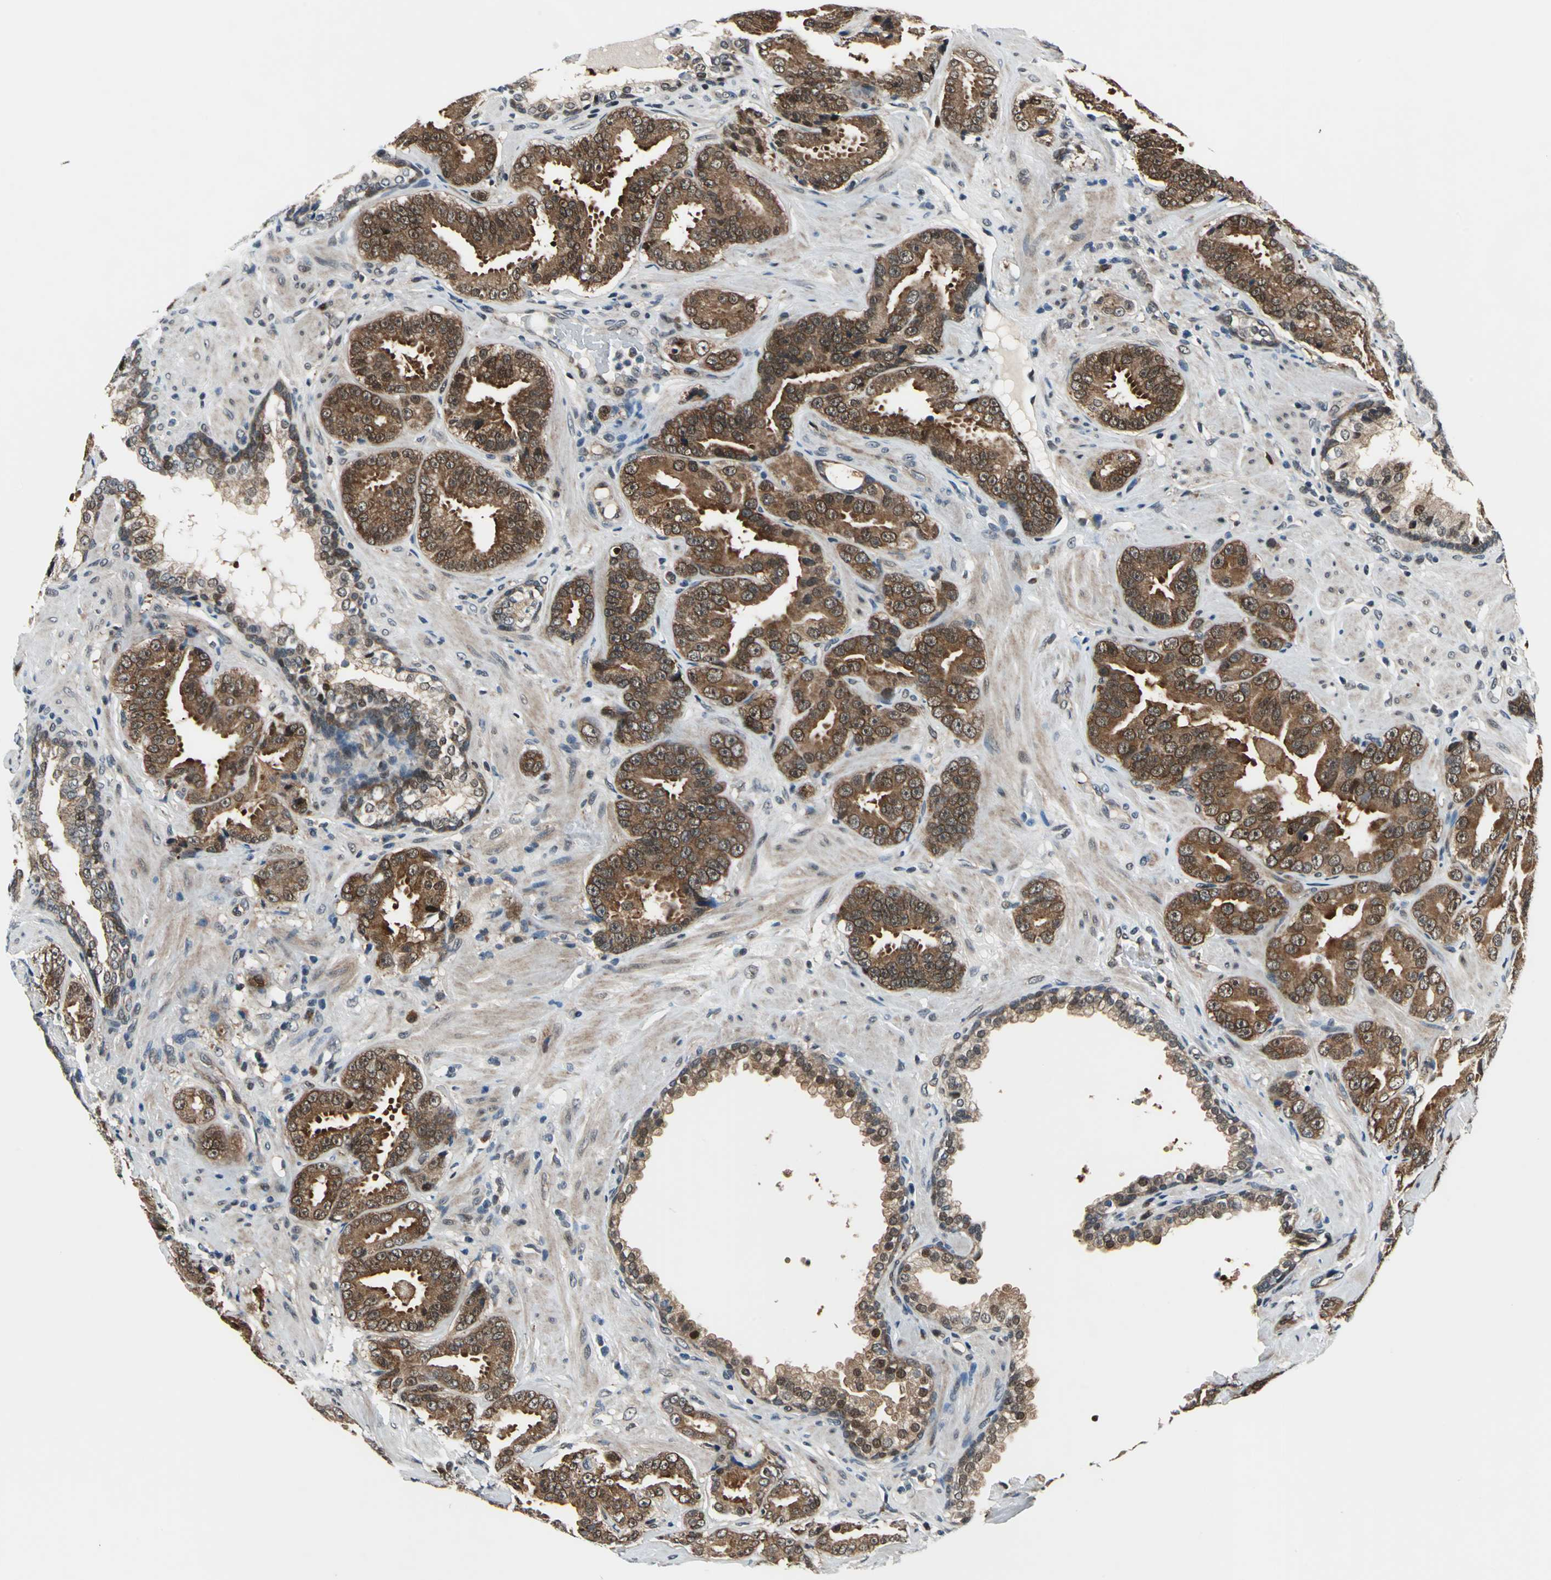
{"staining": {"intensity": "strong", "quantity": ">75%", "location": "cytoplasmic/membranous,nuclear"}, "tissue": "prostate cancer", "cell_type": "Tumor cells", "image_type": "cancer", "snomed": [{"axis": "morphology", "description": "Adenocarcinoma, Low grade"}, {"axis": "topography", "description": "Prostate"}], "caption": "High-power microscopy captured an IHC histopathology image of prostate cancer, revealing strong cytoplasmic/membranous and nuclear staining in about >75% of tumor cells.", "gene": "POLR3K", "patient": {"sex": "male", "age": 59}}